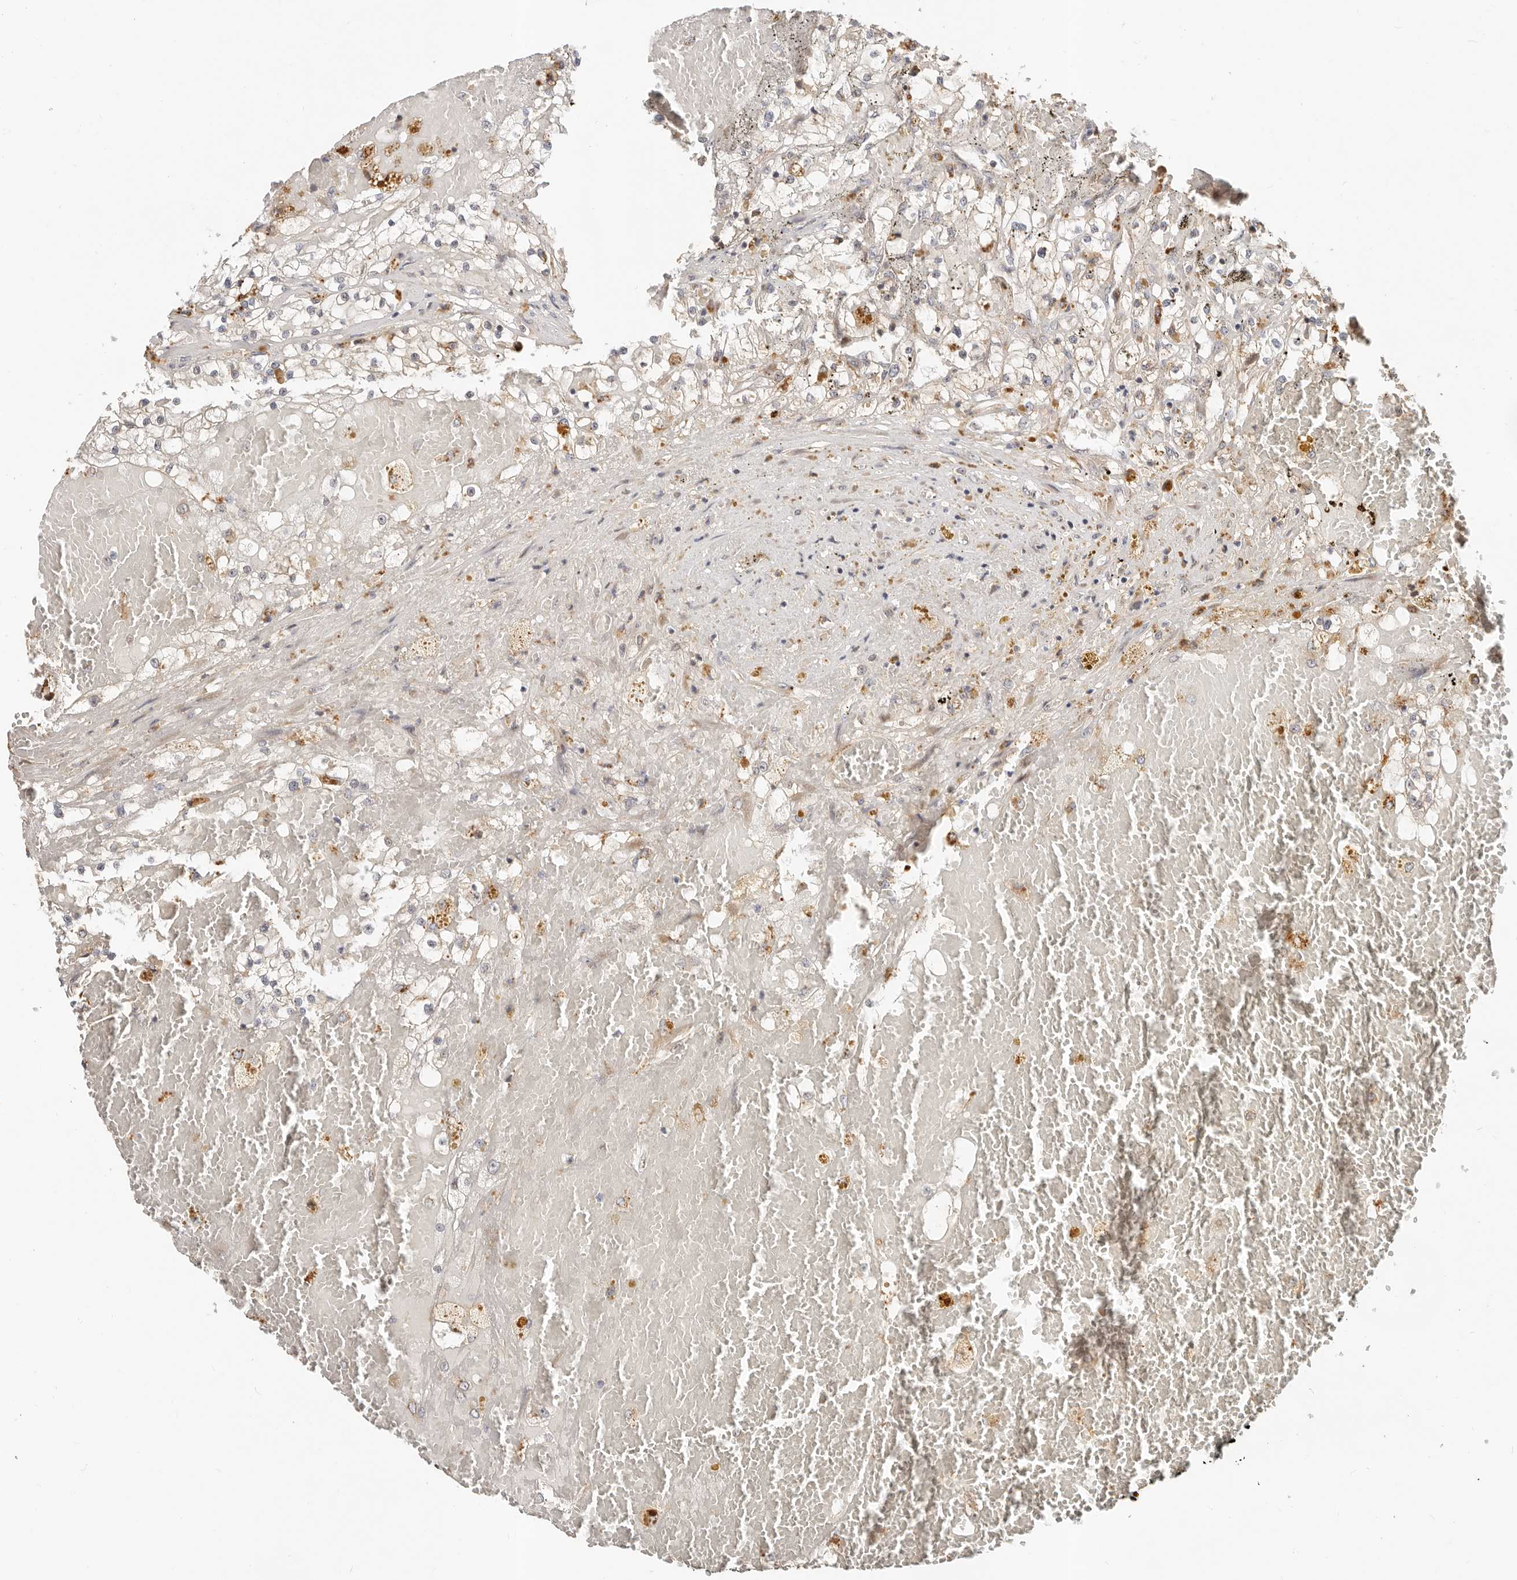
{"staining": {"intensity": "negative", "quantity": "none", "location": "none"}, "tissue": "renal cancer", "cell_type": "Tumor cells", "image_type": "cancer", "snomed": [{"axis": "morphology", "description": "Normal tissue, NOS"}, {"axis": "morphology", "description": "Adenocarcinoma, NOS"}, {"axis": "topography", "description": "Kidney"}], "caption": "This is a photomicrograph of IHC staining of adenocarcinoma (renal), which shows no expression in tumor cells.", "gene": "ZRANB1", "patient": {"sex": "male", "age": 68}}